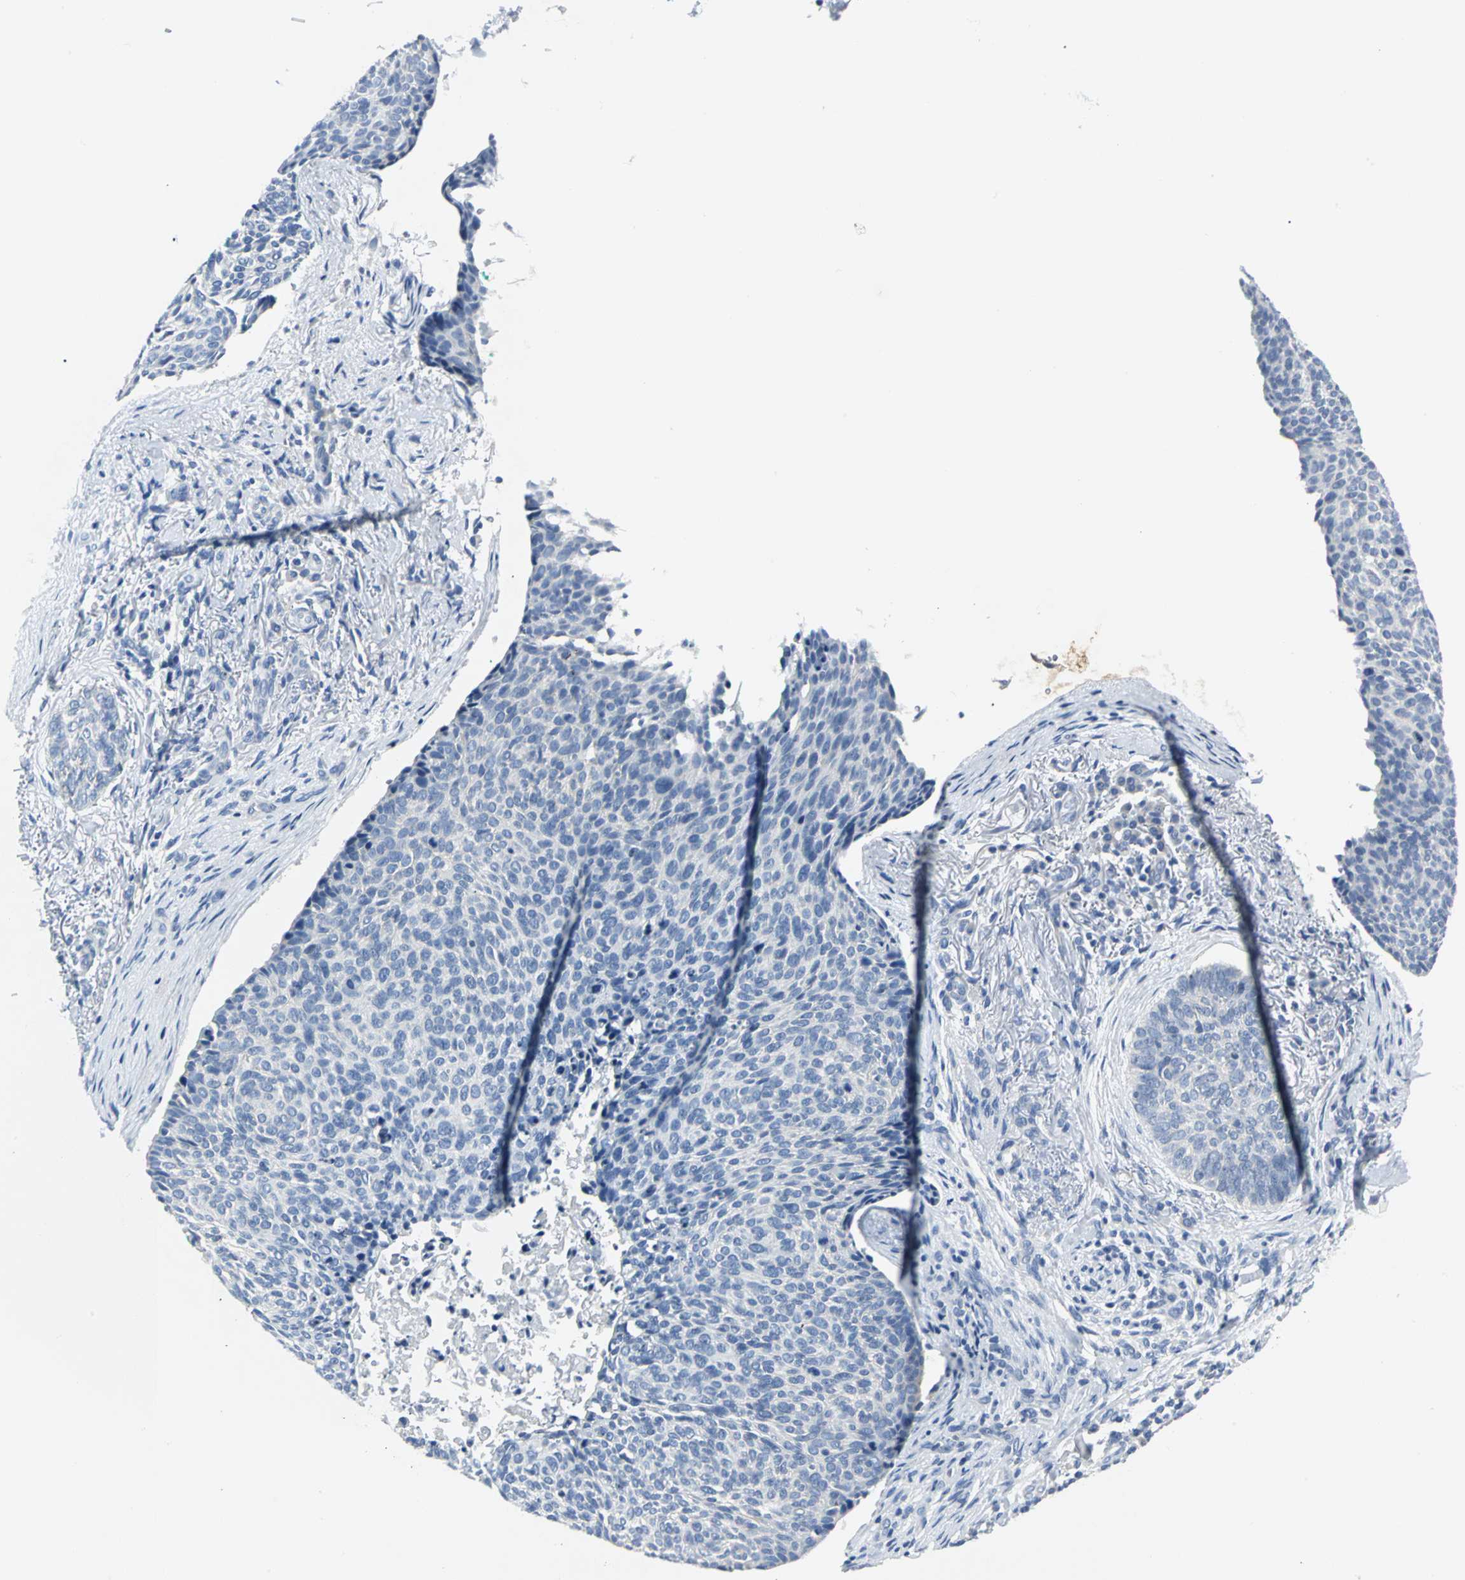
{"staining": {"intensity": "negative", "quantity": "none", "location": "none"}, "tissue": "skin cancer", "cell_type": "Tumor cells", "image_type": "cancer", "snomed": [{"axis": "morphology", "description": "Normal tissue, NOS"}, {"axis": "morphology", "description": "Basal cell carcinoma"}, {"axis": "topography", "description": "Skin"}], "caption": "Immunohistochemistry (IHC) micrograph of human basal cell carcinoma (skin) stained for a protein (brown), which reveals no expression in tumor cells.", "gene": "RIPOR1", "patient": {"sex": "female", "age": 57}}